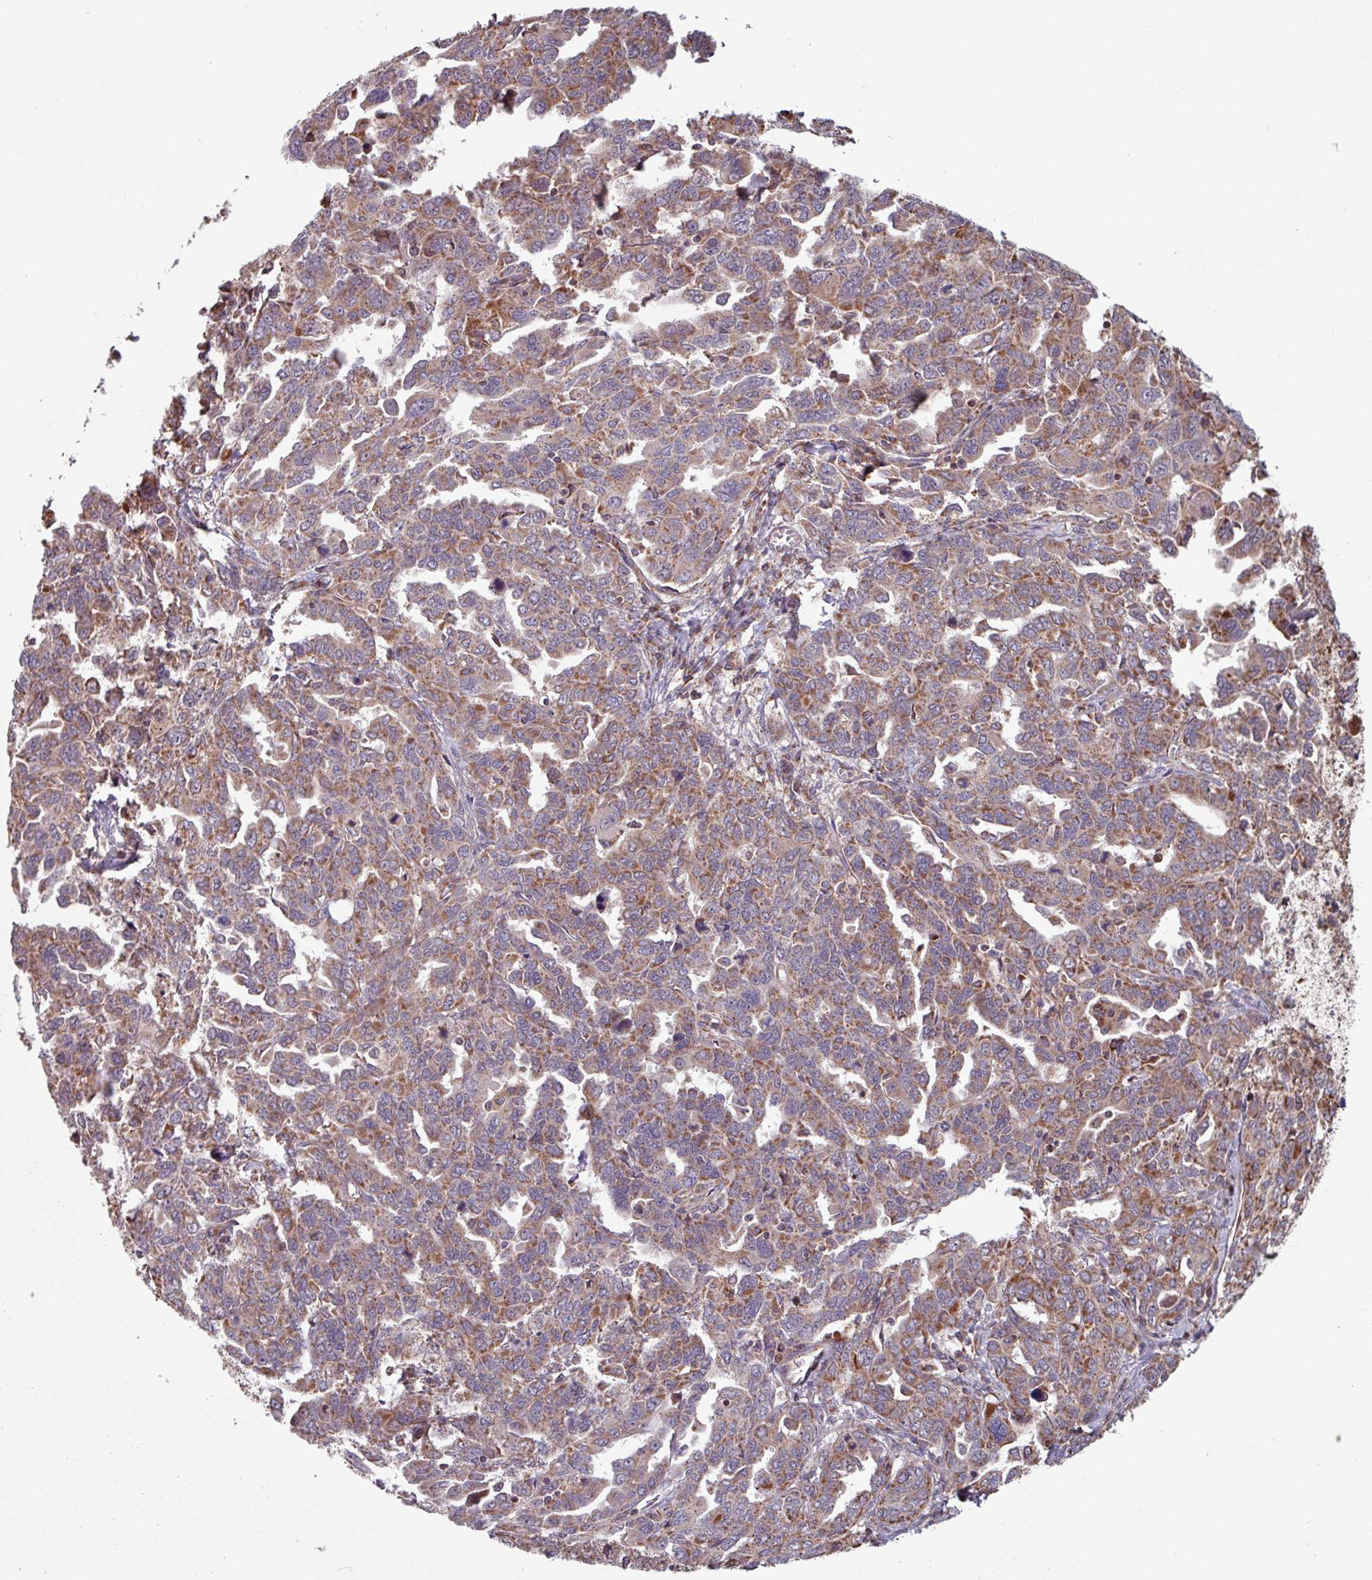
{"staining": {"intensity": "moderate", "quantity": ">75%", "location": "cytoplasmic/membranous"}, "tissue": "ovarian cancer", "cell_type": "Tumor cells", "image_type": "cancer", "snomed": [{"axis": "morphology", "description": "Adenocarcinoma, NOS"}, {"axis": "morphology", "description": "Carcinoma, endometroid"}, {"axis": "topography", "description": "Ovary"}], "caption": "This is a micrograph of immunohistochemistry staining of ovarian cancer, which shows moderate expression in the cytoplasmic/membranous of tumor cells.", "gene": "COX7C", "patient": {"sex": "female", "age": 72}}